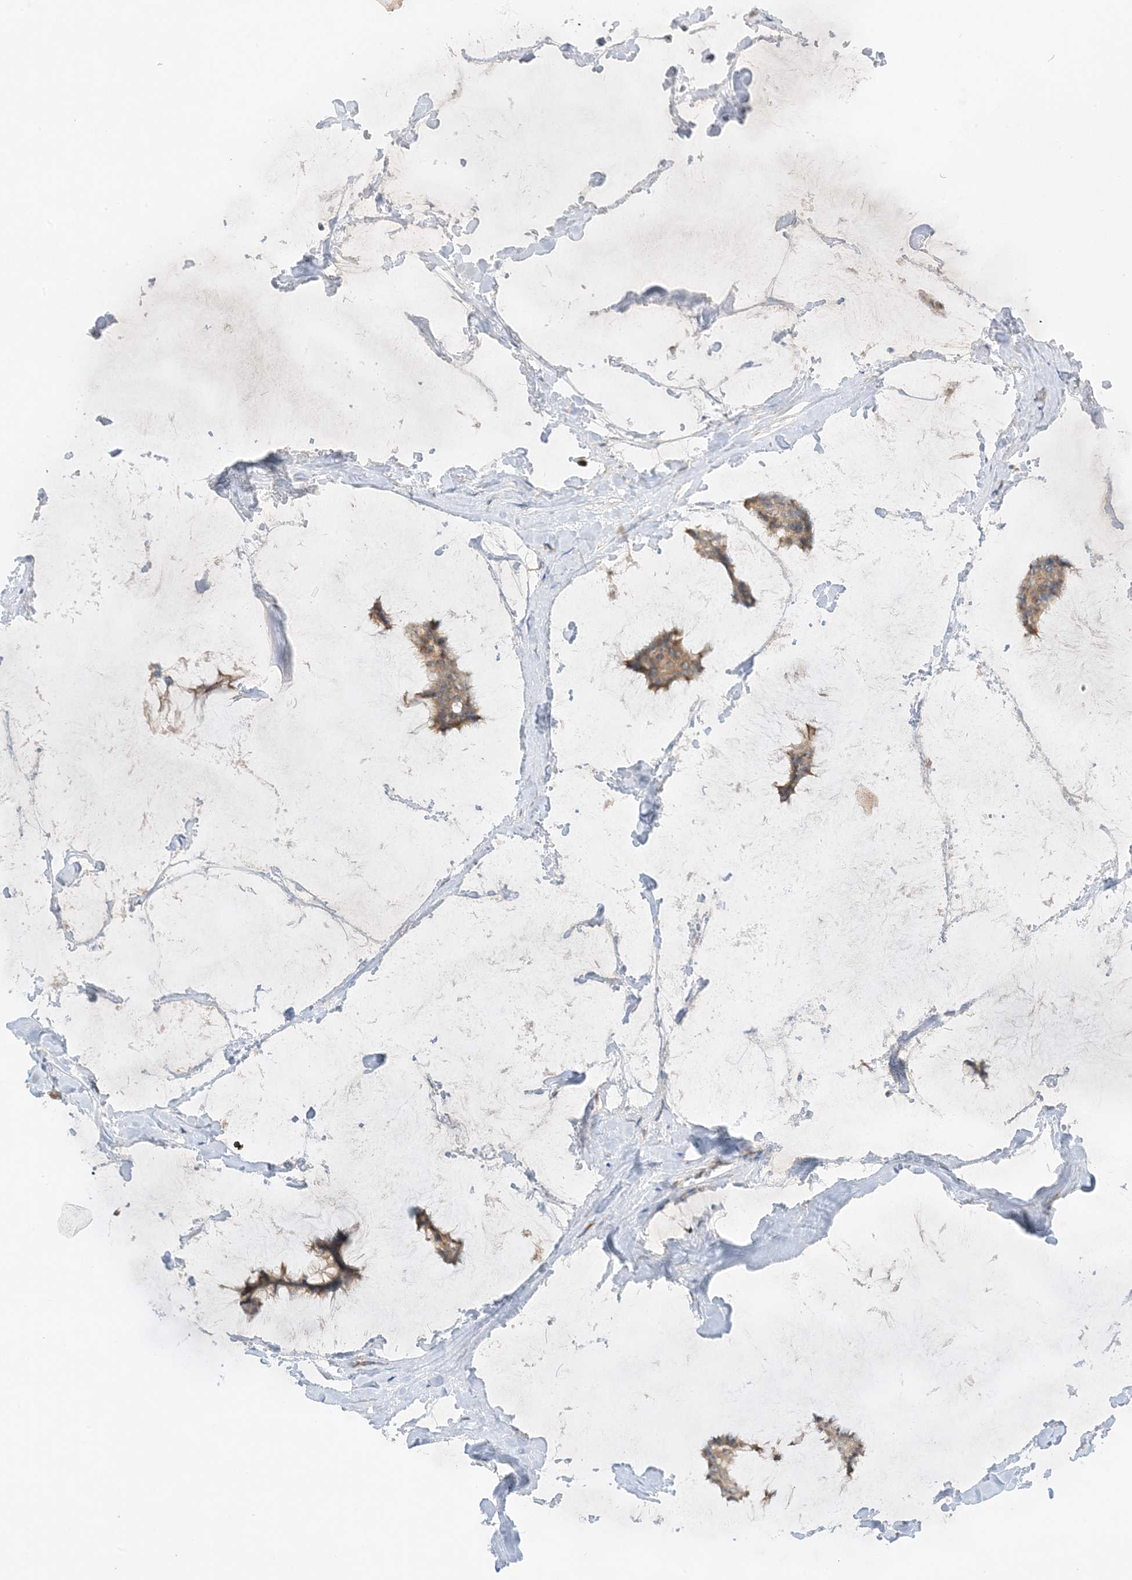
{"staining": {"intensity": "weak", "quantity": ">75%", "location": "cytoplasmic/membranous"}, "tissue": "breast cancer", "cell_type": "Tumor cells", "image_type": "cancer", "snomed": [{"axis": "morphology", "description": "Duct carcinoma"}, {"axis": "topography", "description": "Breast"}], "caption": "This histopathology image demonstrates breast cancer stained with immunohistochemistry to label a protein in brown. The cytoplasmic/membranous of tumor cells show weak positivity for the protein. Nuclei are counter-stained blue.", "gene": "RPP40", "patient": {"sex": "female", "age": 93}}